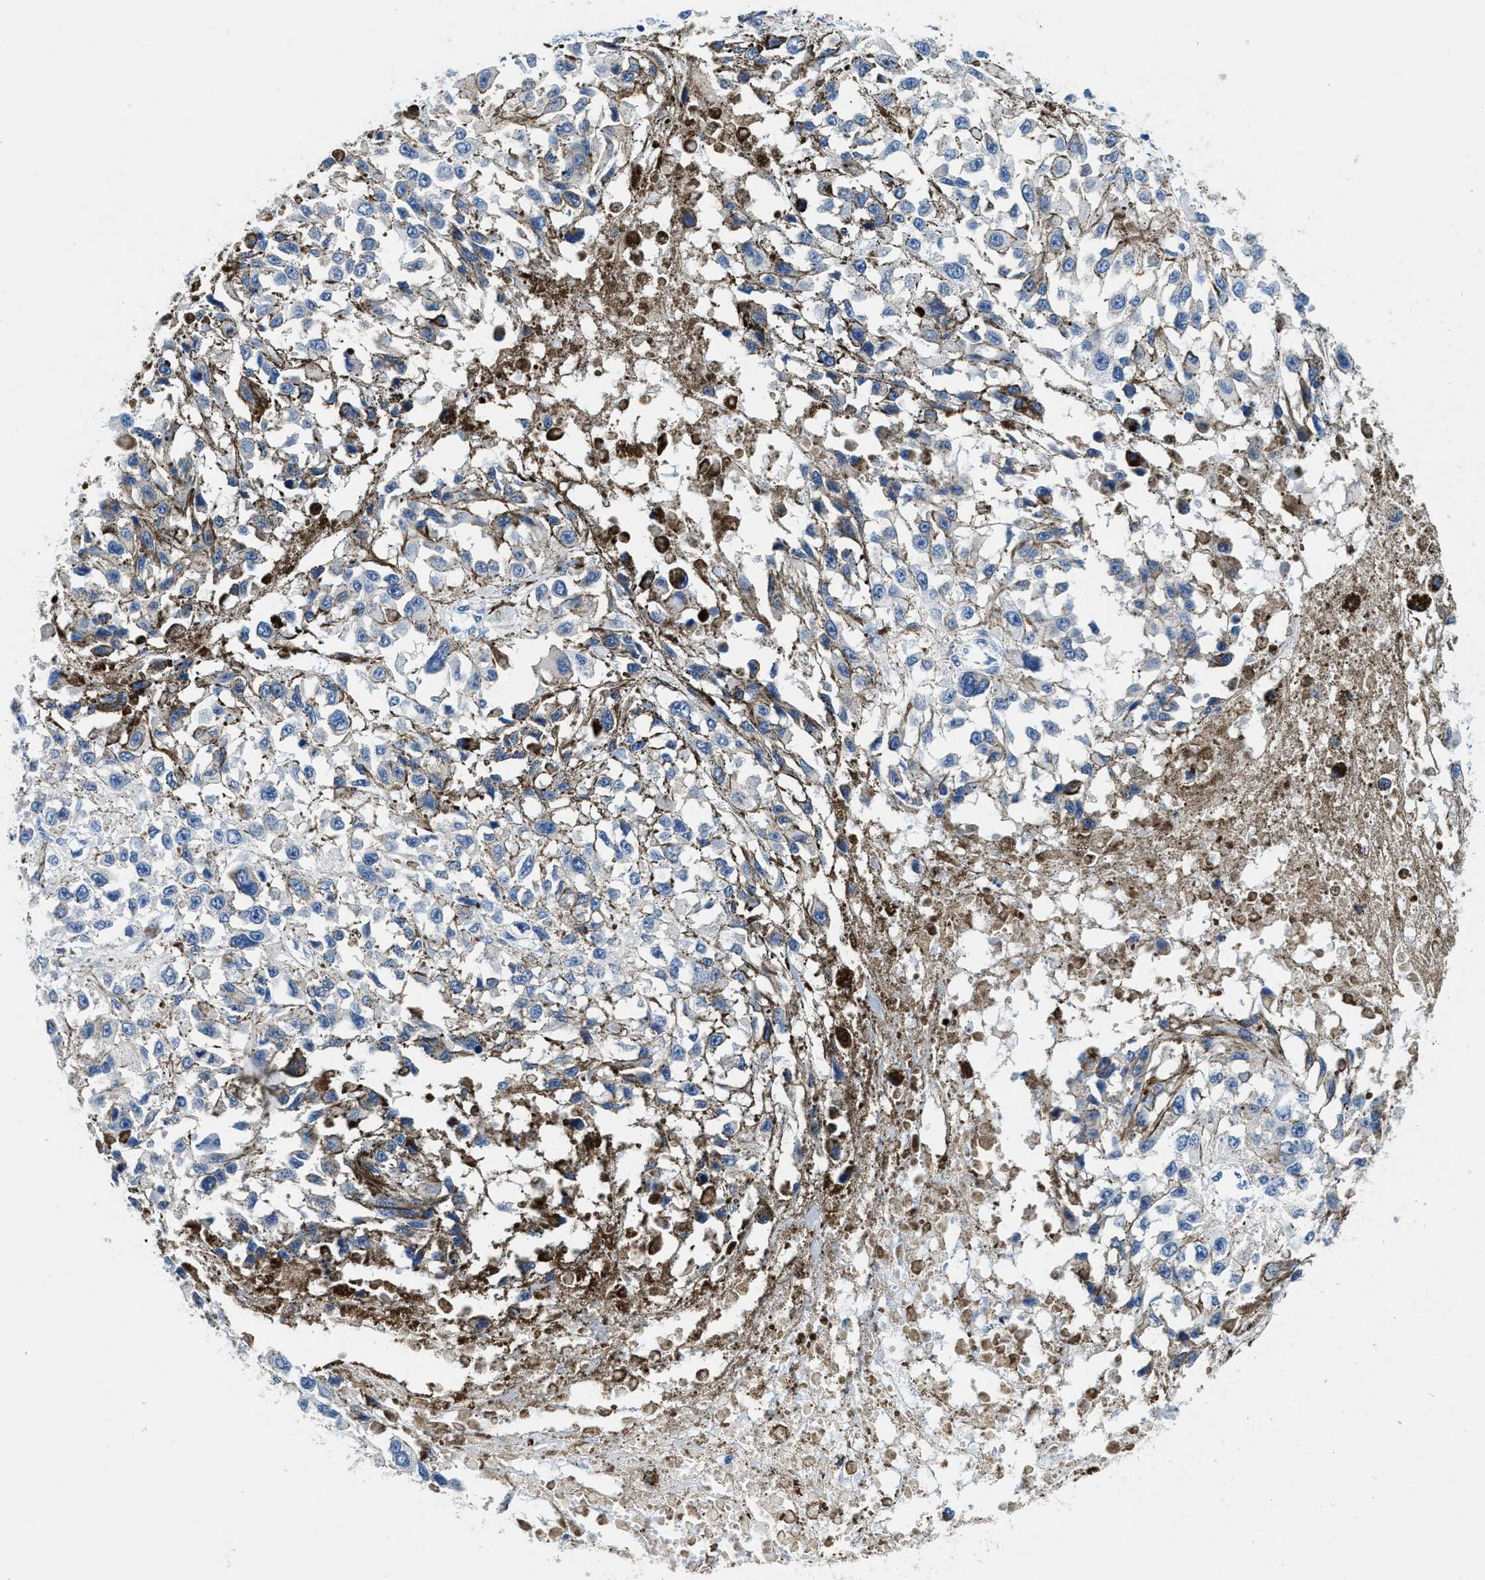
{"staining": {"intensity": "negative", "quantity": "none", "location": "none"}, "tissue": "melanoma", "cell_type": "Tumor cells", "image_type": "cancer", "snomed": [{"axis": "morphology", "description": "Malignant melanoma, Metastatic site"}, {"axis": "topography", "description": "Lymph node"}], "caption": "DAB (3,3'-diaminobenzidine) immunohistochemical staining of human melanoma shows no significant positivity in tumor cells.", "gene": "GSTM3", "patient": {"sex": "male", "age": 59}}